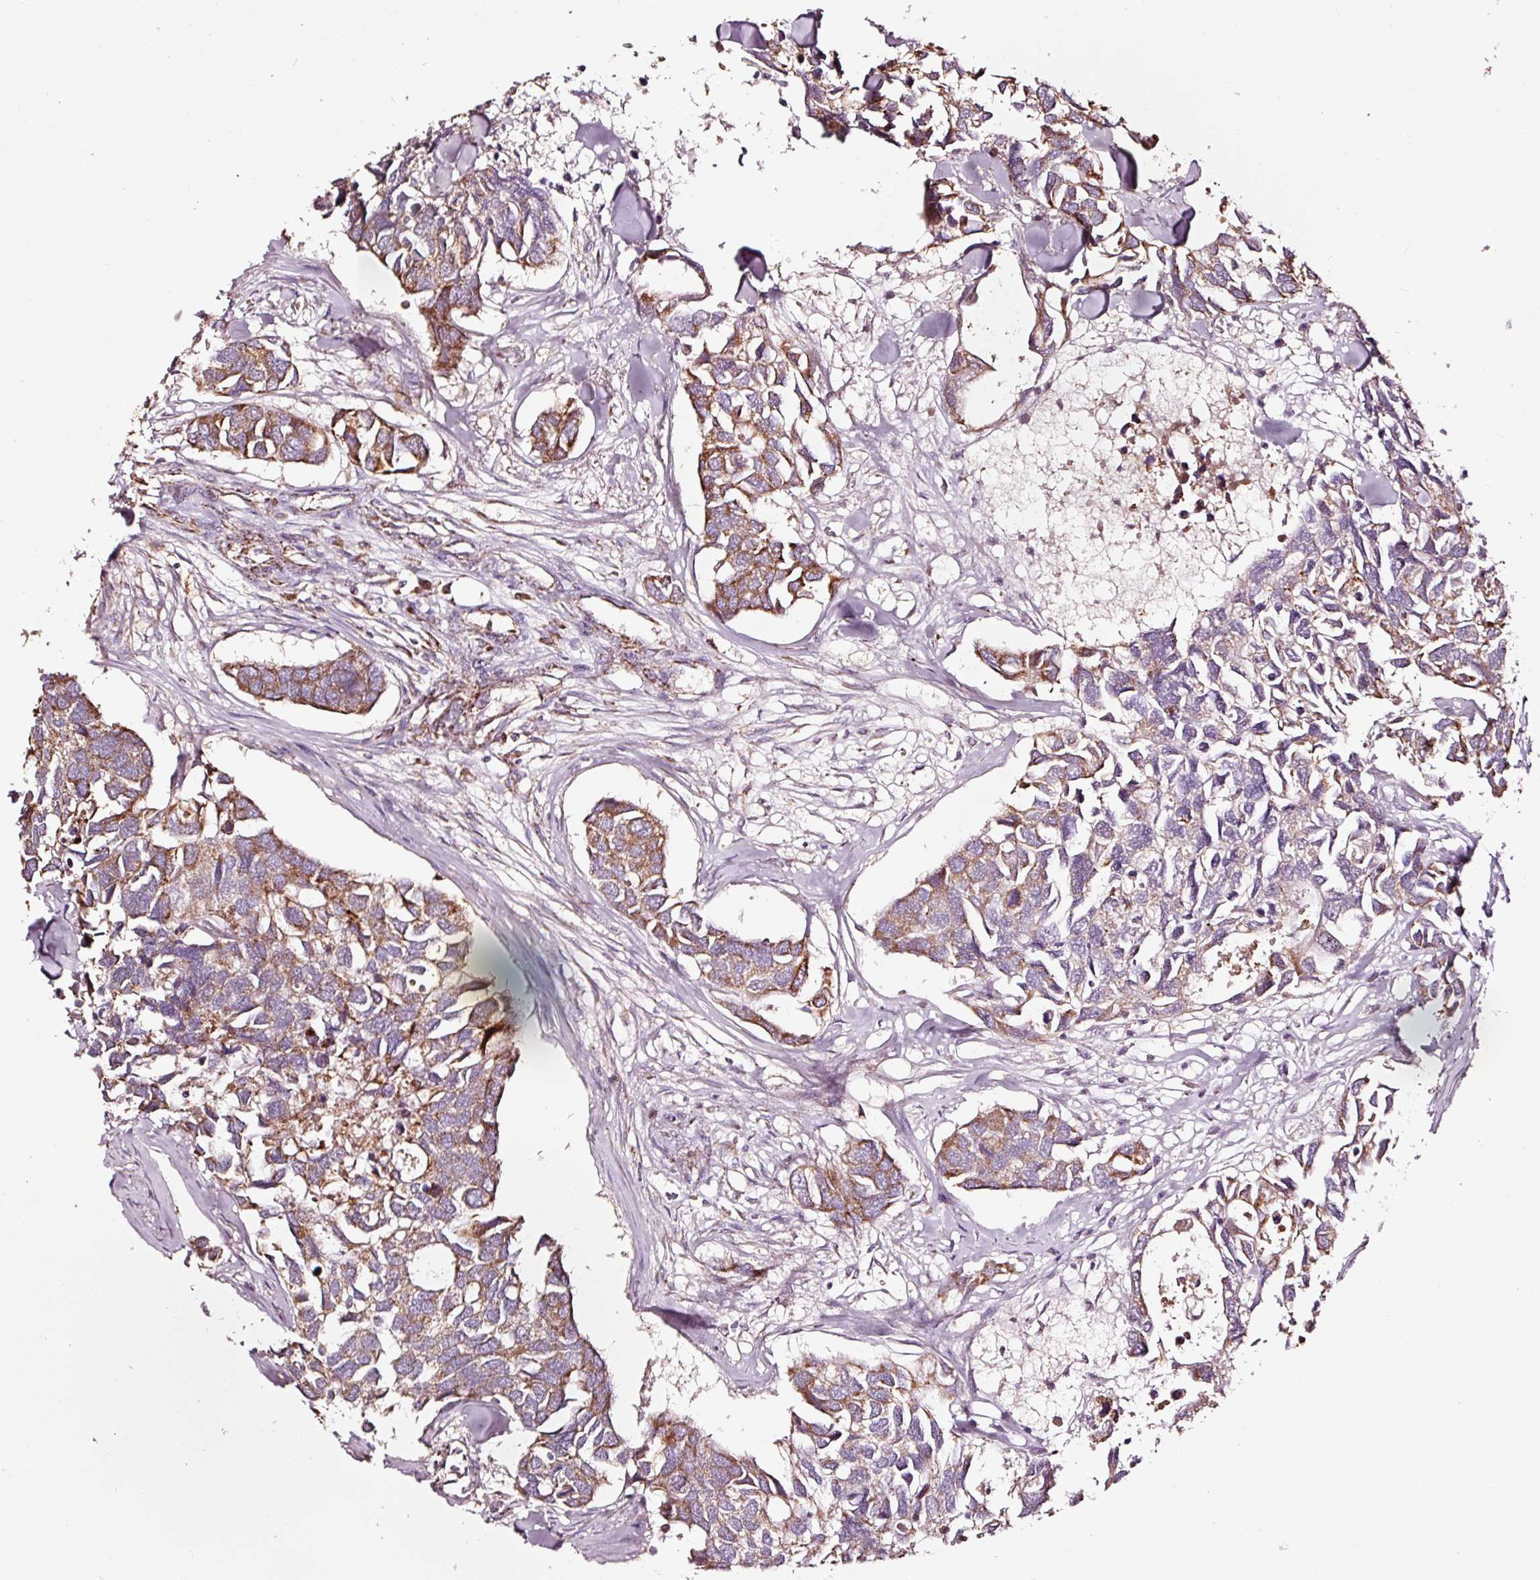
{"staining": {"intensity": "moderate", "quantity": ">75%", "location": "cytoplasmic/membranous"}, "tissue": "breast cancer", "cell_type": "Tumor cells", "image_type": "cancer", "snomed": [{"axis": "morphology", "description": "Duct carcinoma"}, {"axis": "topography", "description": "Breast"}], "caption": "This is a photomicrograph of immunohistochemistry (IHC) staining of invasive ductal carcinoma (breast), which shows moderate staining in the cytoplasmic/membranous of tumor cells.", "gene": "TPM1", "patient": {"sex": "female", "age": 83}}